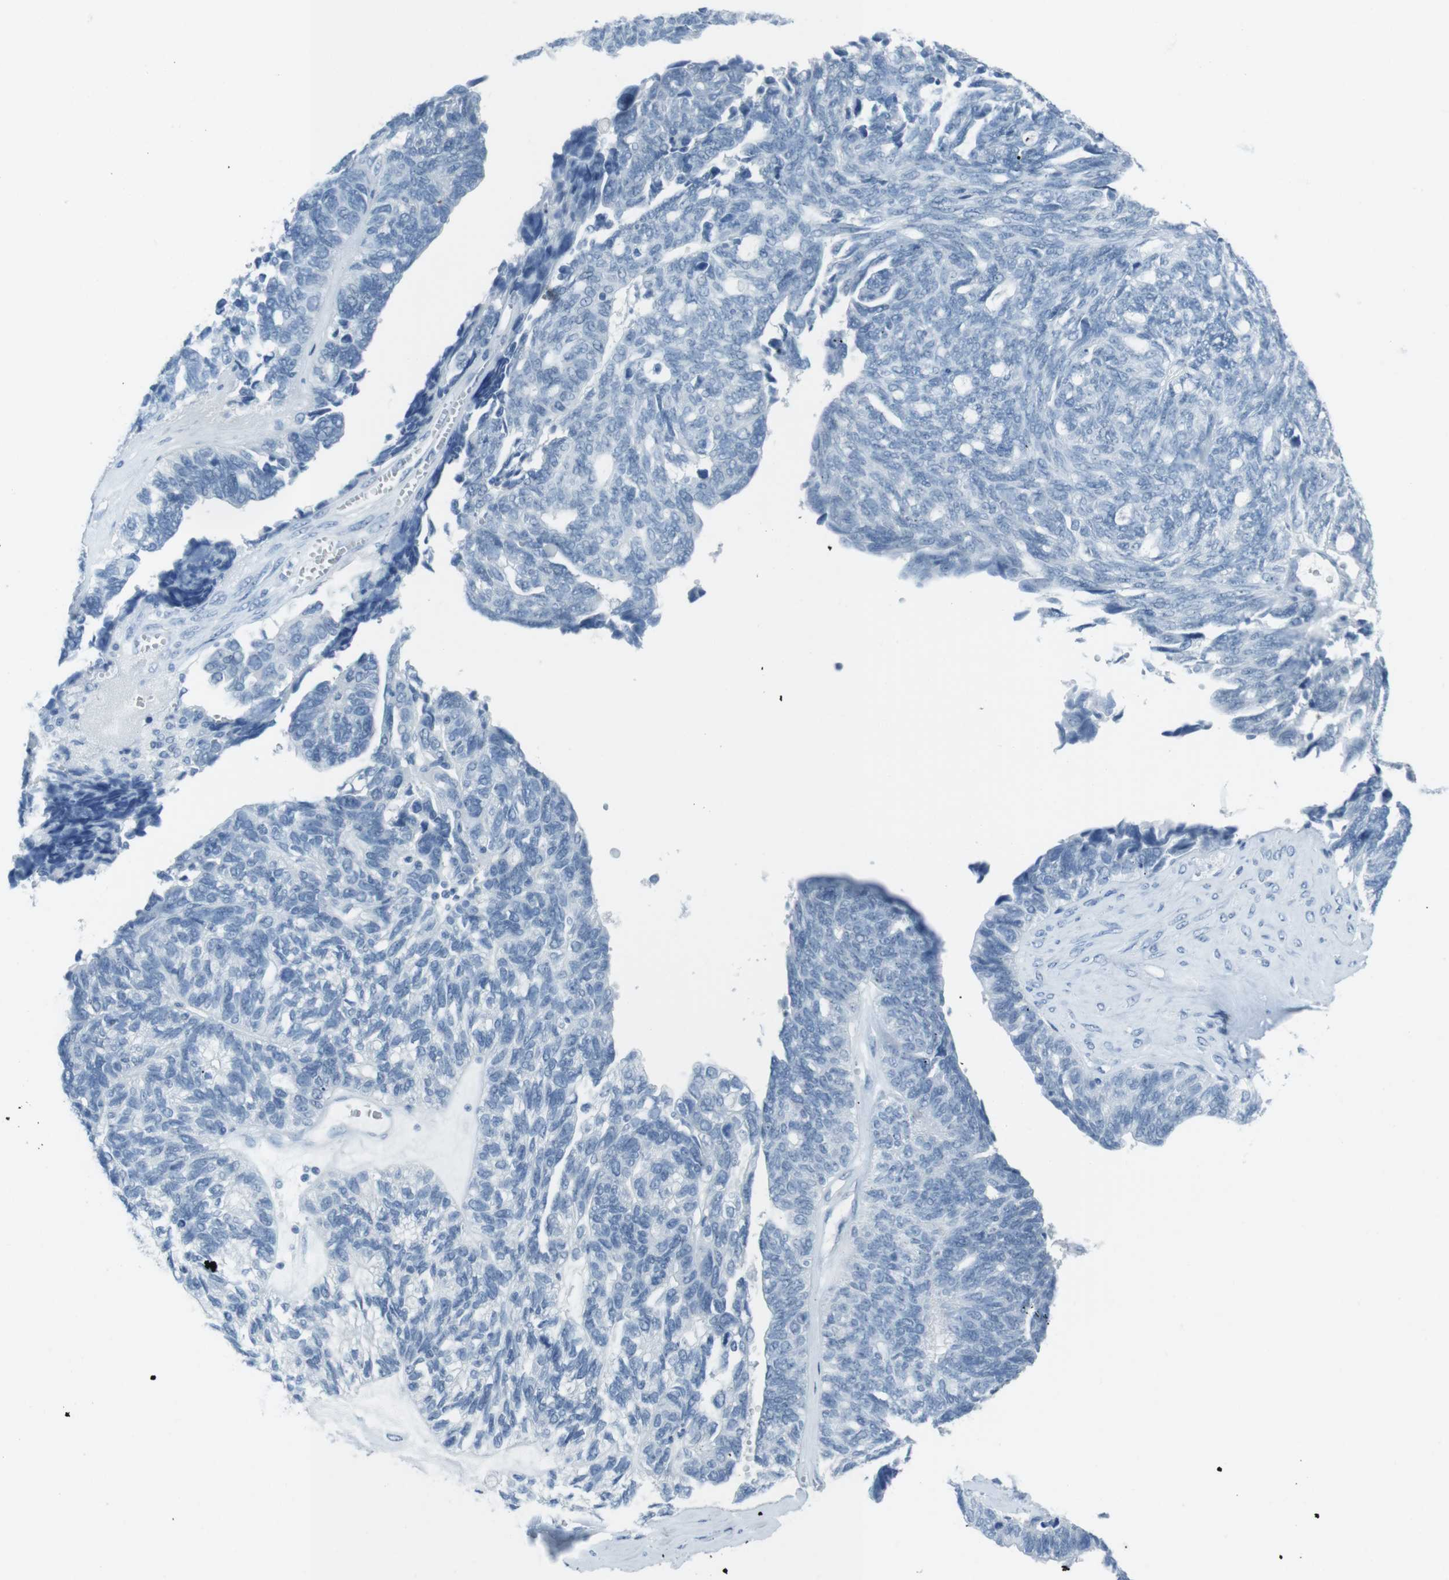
{"staining": {"intensity": "negative", "quantity": "none", "location": "none"}, "tissue": "ovarian cancer", "cell_type": "Tumor cells", "image_type": "cancer", "snomed": [{"axis": "morphology", "description": "Cystadenocarcinoma, serous, NOS"}, {"axis": "topography", "description": "Ovary"}], "caption": "Immunohistochemical staining of human ovarian serous cystadenocarcinoma shows no significant expression in tumor cells.", "gene": "TMEM207", "patient": {"sex": "female", "age": 79}}